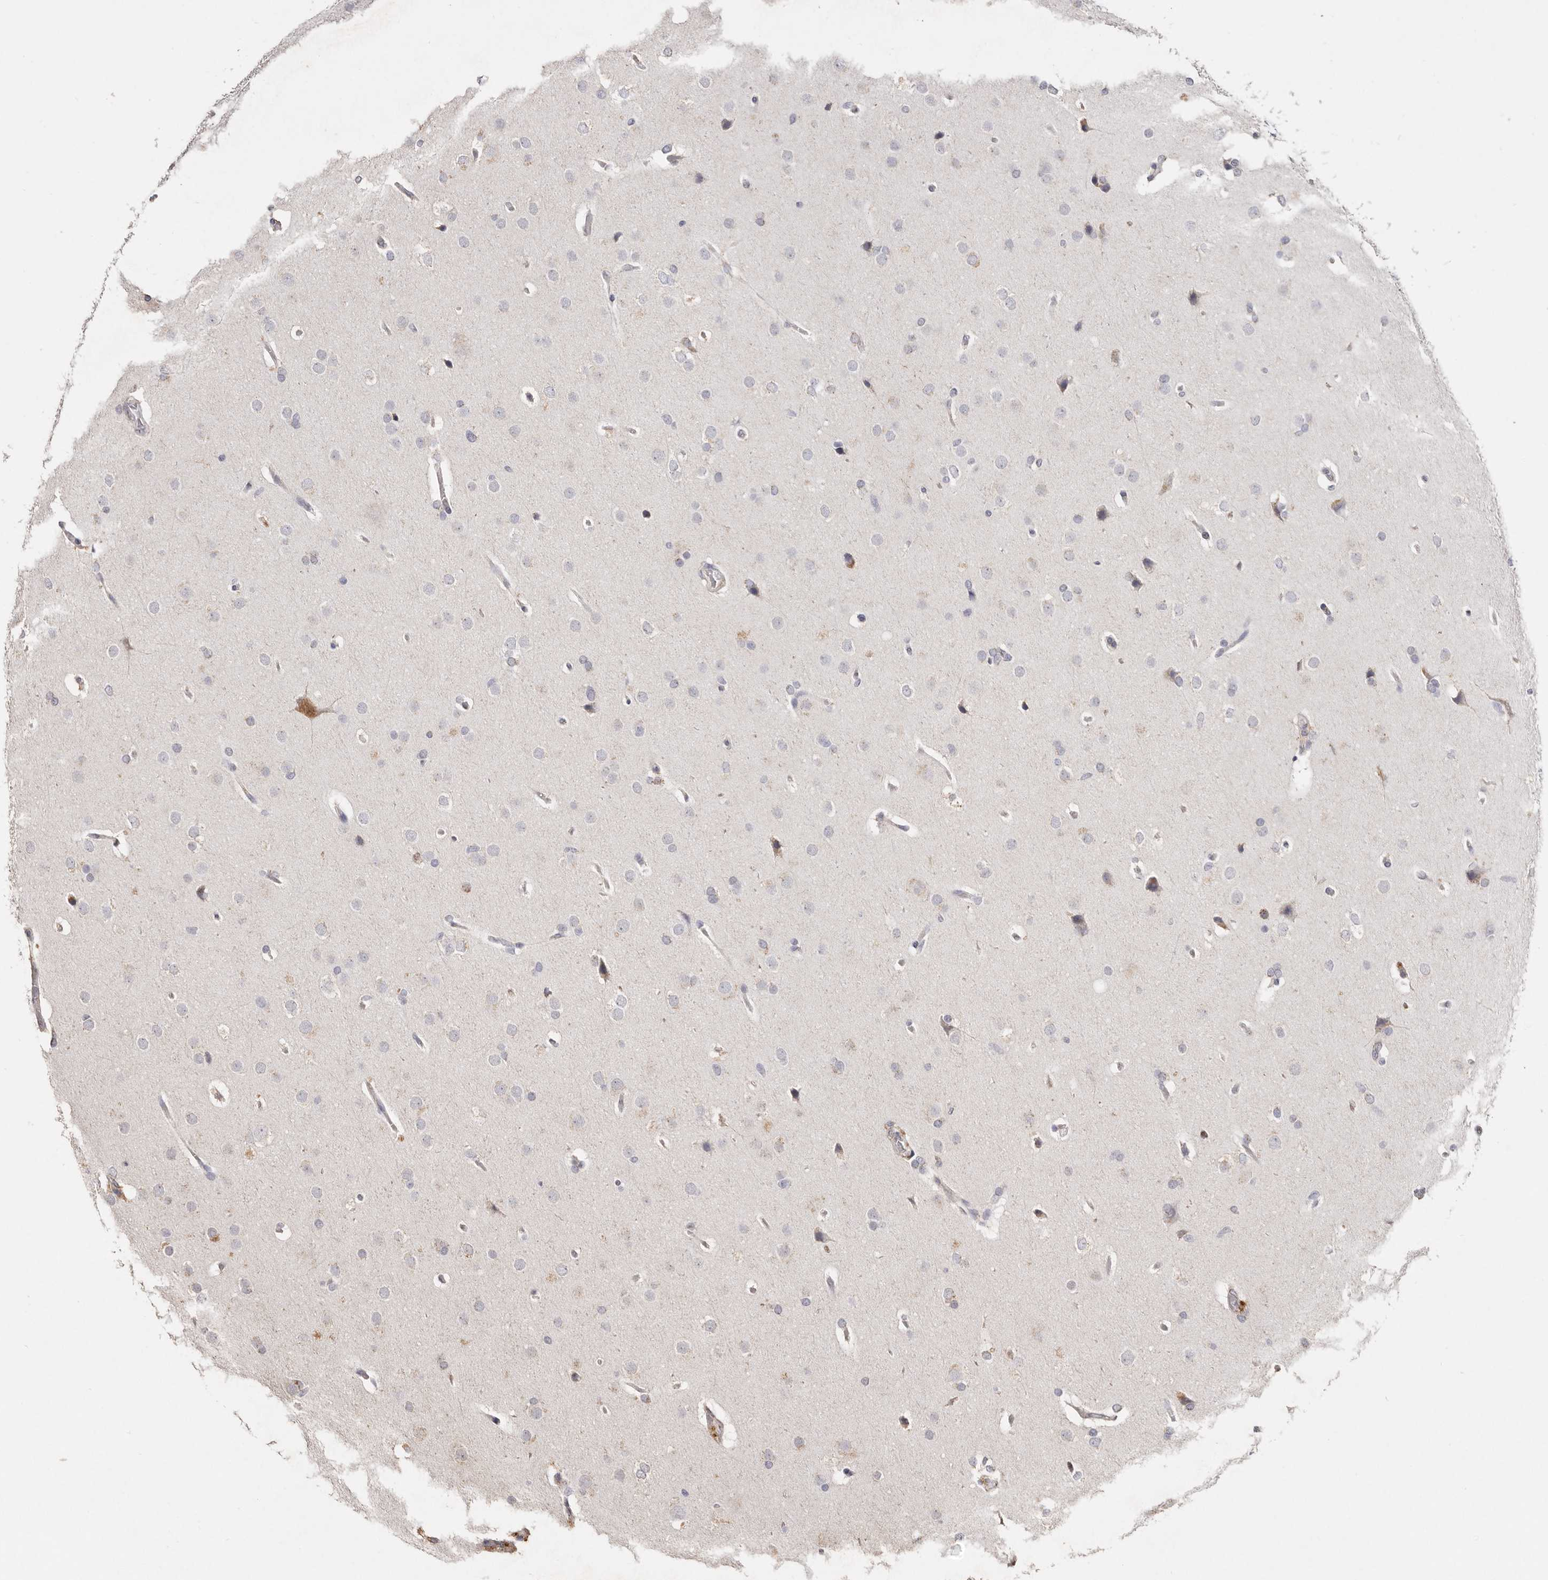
{"staining": {"intensity": "negative", "quantity": "none", "location": "none"}, "tissue": "glioma", "cell_type": "Tumor cells", "image_type": "cancer", "snomed": [{"axis": "morphology", "description": "Glioma, malignant, Low grade"}, {"axis": "topography", "description": "Brain"}], "caption": "High power microscopy photomicrograph of an IHC micrograph of glioma, revealing no significant expression in tumor cells.", "gene": "LGALS7B", "patient": {"sex": "female", "age": 37}}